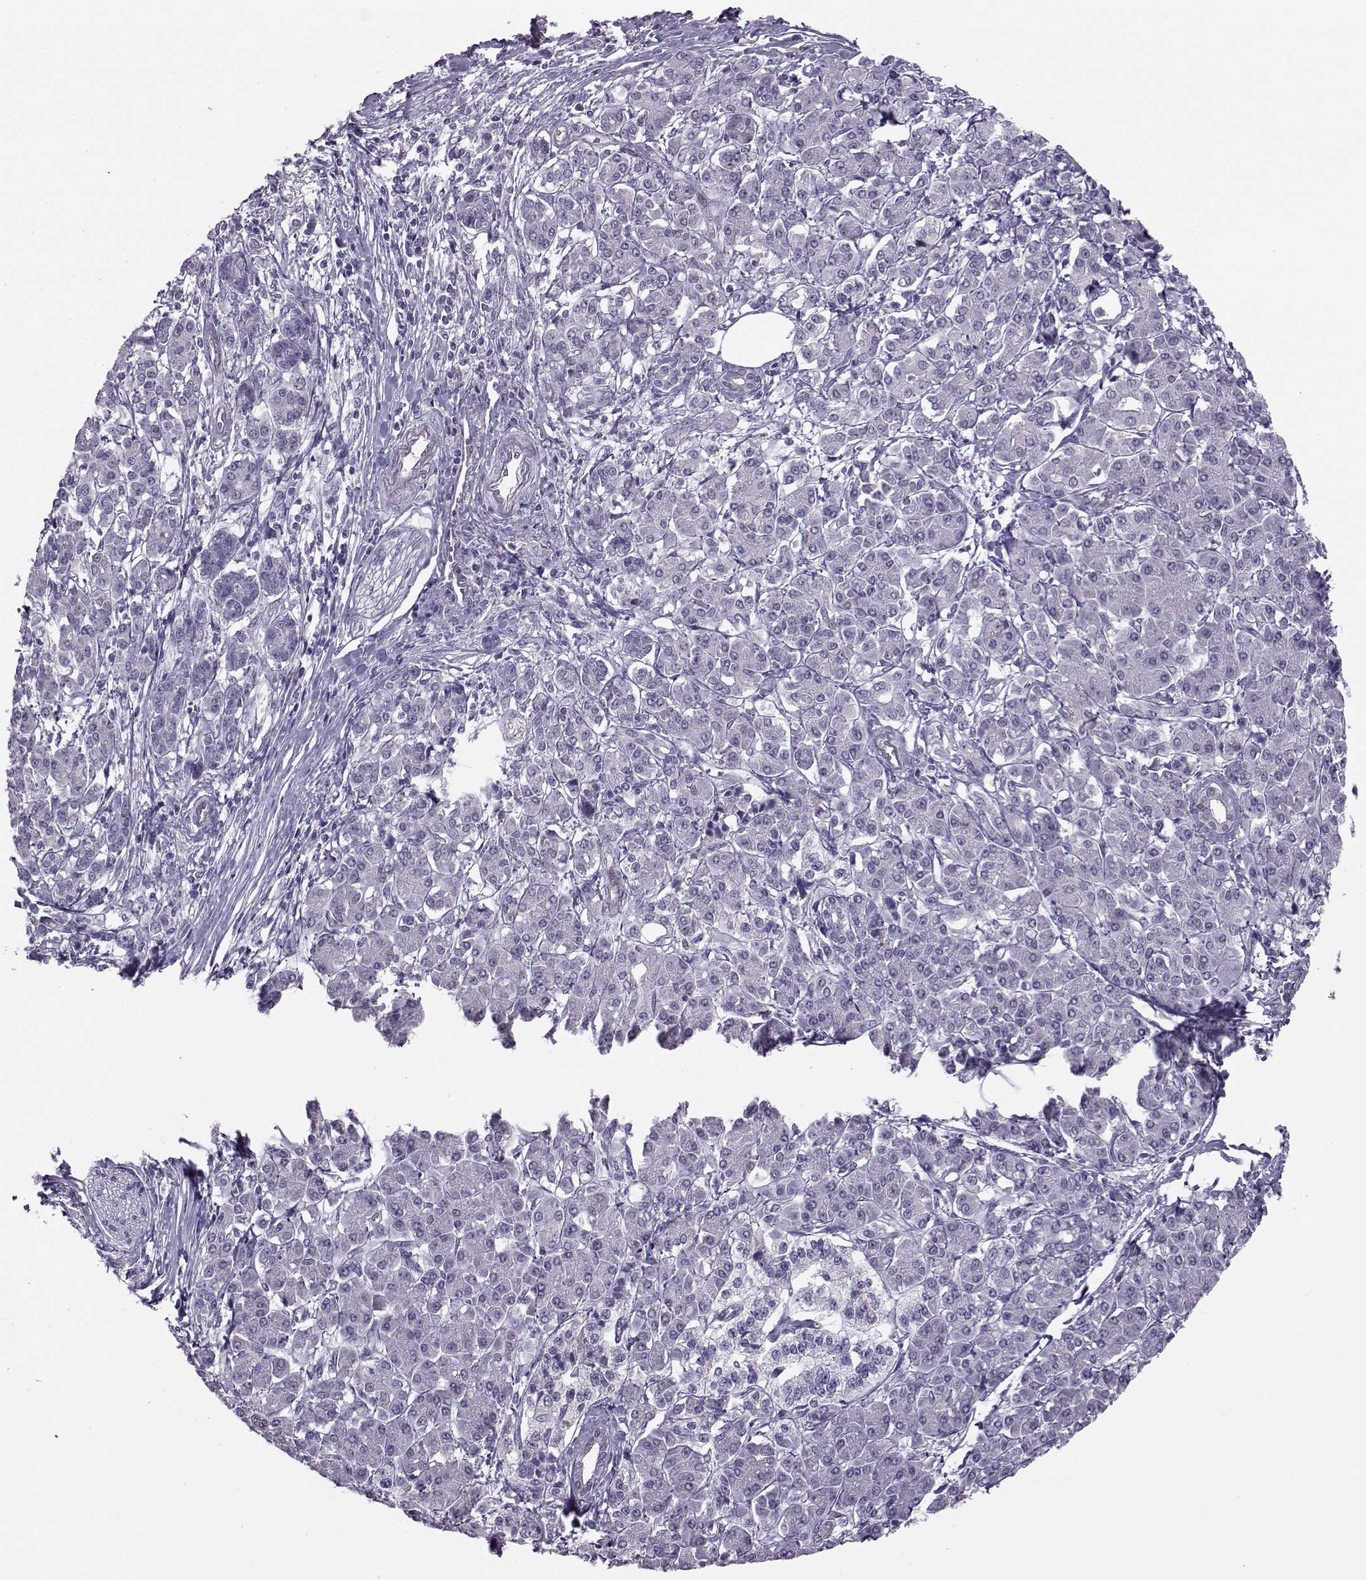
{"staining": {"intensity": "negative", "quantity": "none", "location": "none"}, "tissue": "pancreatic cancer", "cell_type": "Tumor cells", "image_type": "cancer", "snomed": [{"axis": "morphology", "description": "Adenocarcinoma, NOS"}, {"axis": "topography", "description": "Pancreas"}], "caption": "DAB immunohistochemical staining of human pancreatic cancer (adenocarcinoma) reveals no significant positivity in tumor cells.", "gene": "ASRGL1", "patient": {"sex": "female", "age": 68}}